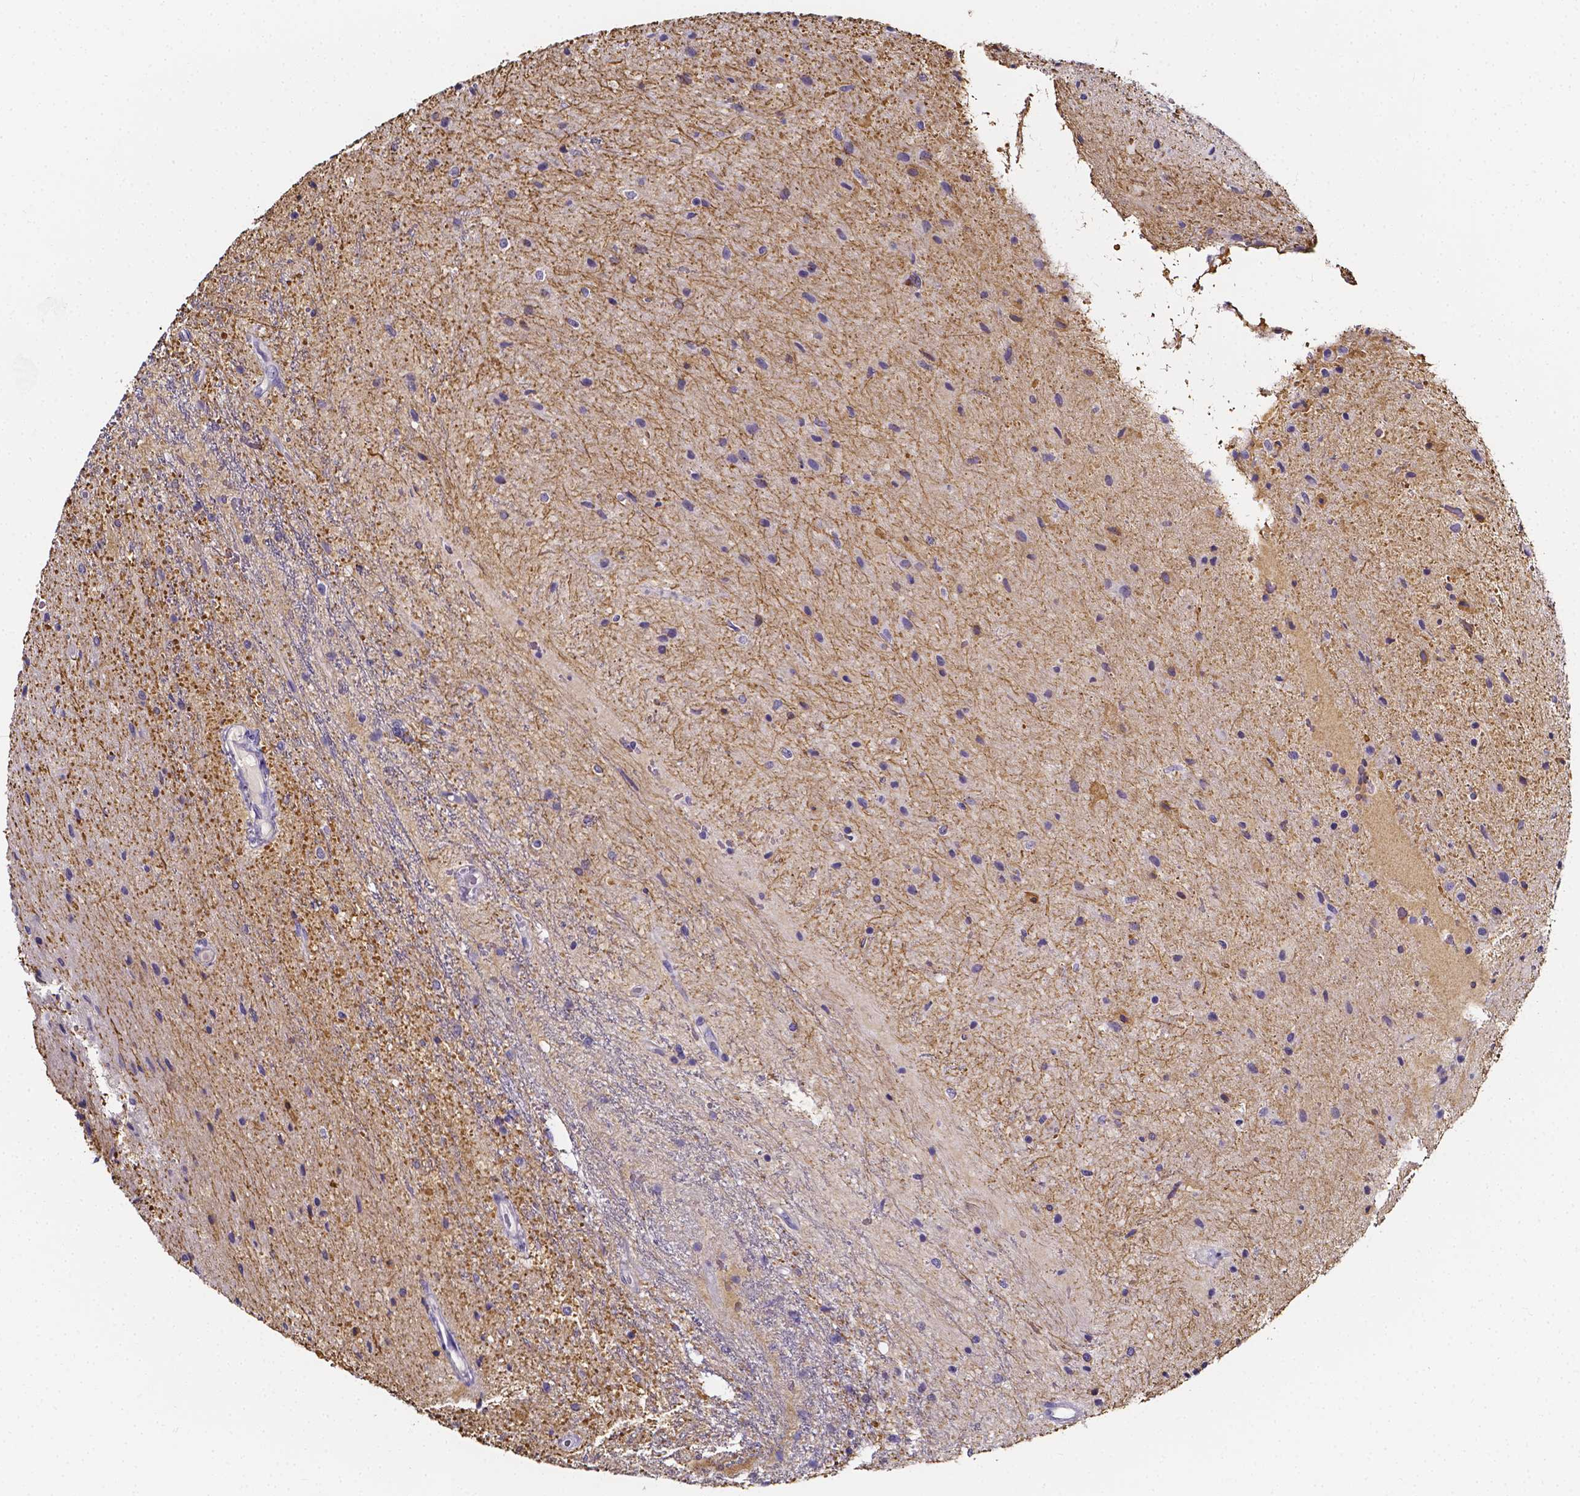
{"staining": {"intensity": "negative", "quantity": "none", "location": "none"}, "tissue": "glioma", "cell_type": "Tumor cells", "image_type": "cancer", "snomed": [{"axis": "morphology", "description": "Glioma, malignant, Low grade"}, {"axis": "topography", "description": "Cerebellum"}], "caption": "There is no significant positivity in tumor cells of glioma.", "gene": "CACNG8", "patient": {"sex": "female", "age": 14}}